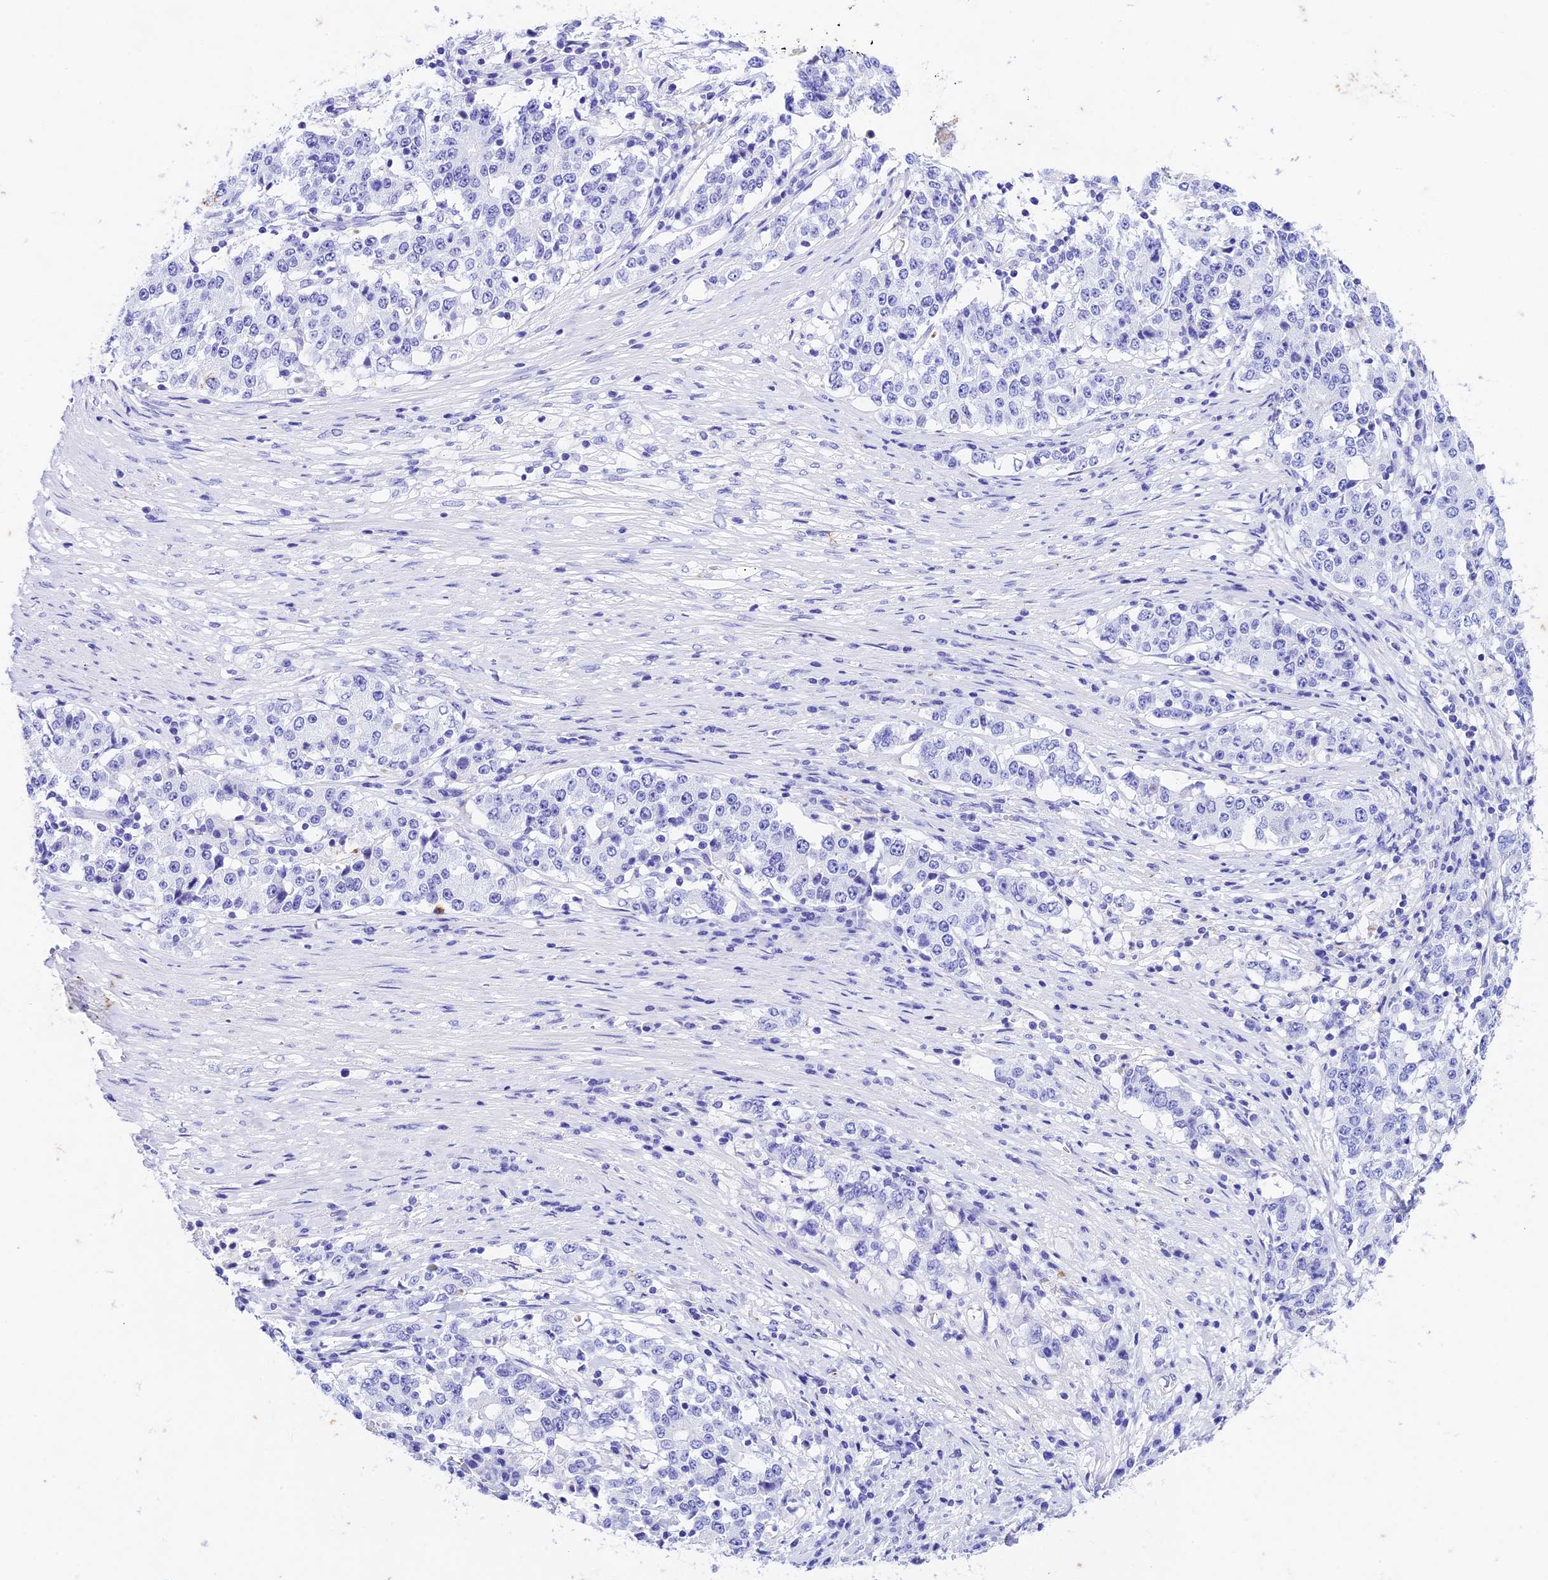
{"staining": {"intensity": "negative", "quantity": "none", "location": "none"}, "tissue": "stomach cancer", "cell_type": "Tumor cells", "image_type": "cancer", "snomed": [{"axis": "morphology", "description": "Adenocarcinoma, NOS"}, {"axis": "topography", "description": "Stomach"}], "caption": "Tumor cells show no significant protein expression in adenocarcinoma (stomach). (DAB (3,3'-diaminobenzidine) immunohistochemistry with hematoxylin counter stain).", "gene": "PSG11", "patient": {"sex": "male", "age": 59}}